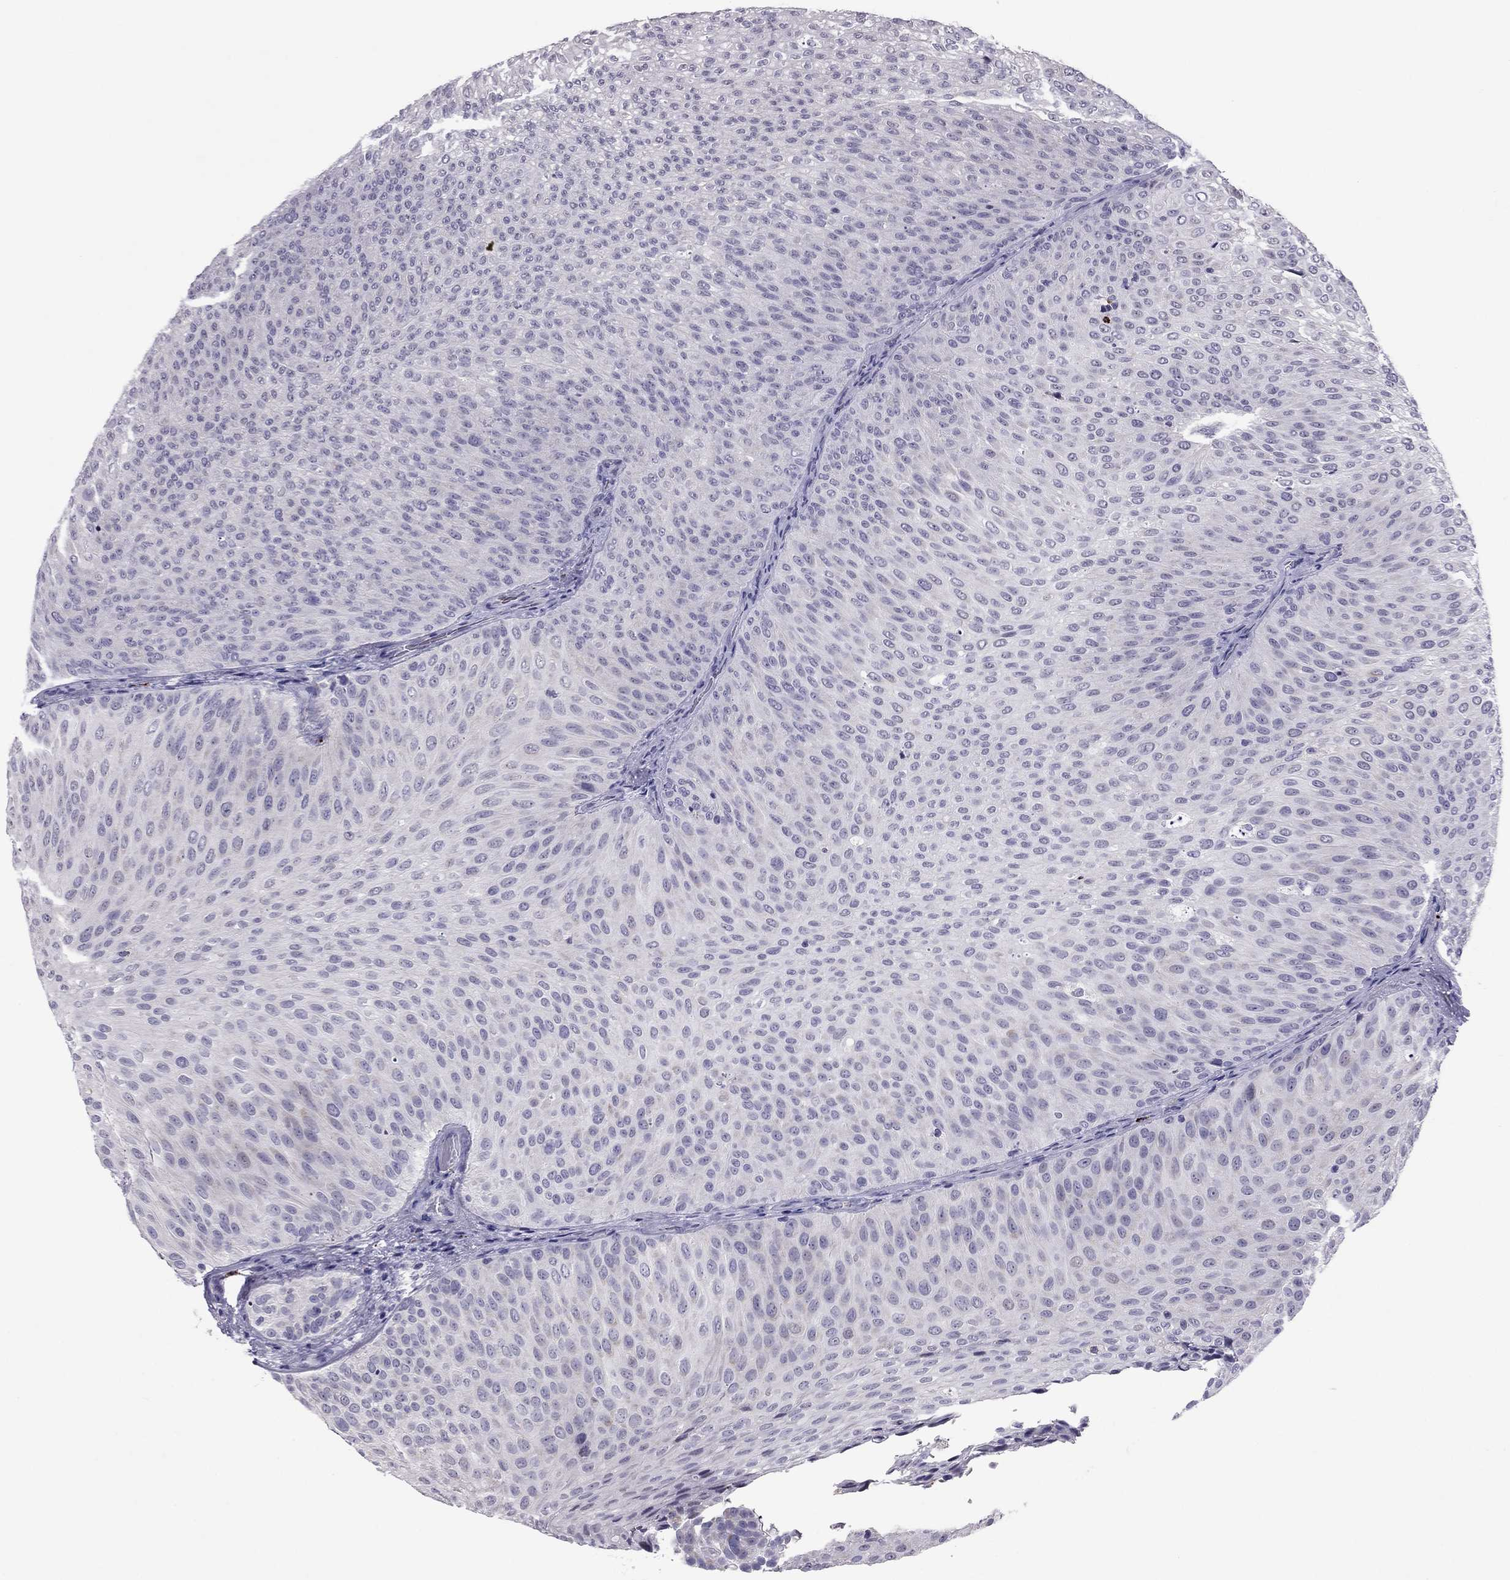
{"staining": {"intensity": "negative", "quantity": "none", "location": "none"}, "tissue": "urothelial cancer", "cell_type": "Tumor cells", "image_type": "cancer", "snomed": [{"axis": "morphology", "description": "Urothelial carcinoma, Low grade"}, {"axis": "topography", "description": "Urinary bladder"}], "caption": "Micrograph shows no protein staining in tumor cells of low-grade urothelial carcinoma tissue.", "gene": "CCL27", "patient": {"sex": "male", "age": 78}}